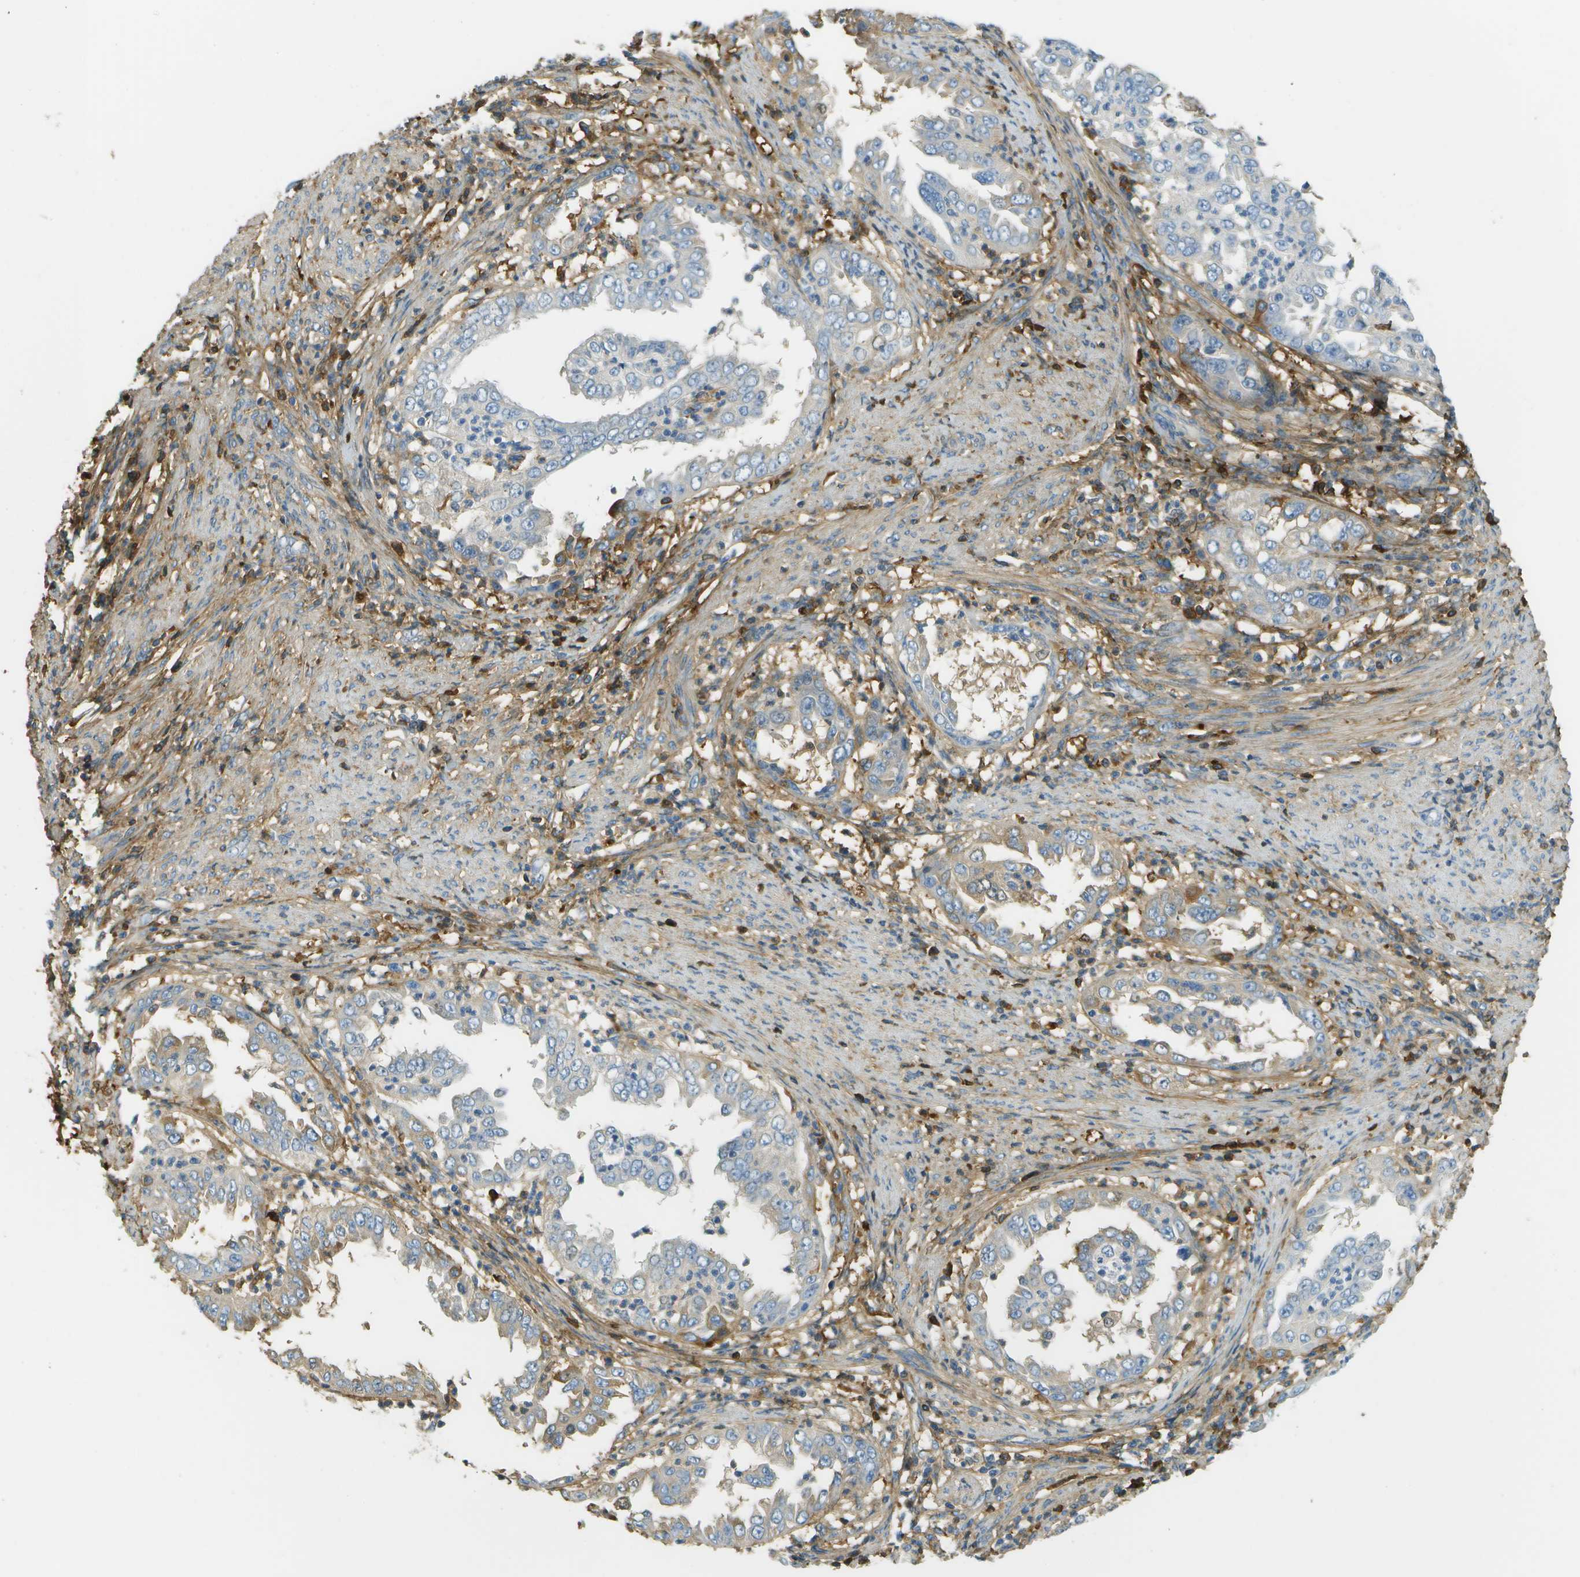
{"staining": {"intensity": "moderate", "quantity": "<25%", "location": "cytoplasmic/membranous"}, "tissue": "endometrial cancer", "cell_type": "Tumor cells", "image_type": "cancer", "snomed": [{"axis": "morphology", "description": "Adenocarcinoma, NOS"}, {"axis": "topography", "description": "Endometrium"}], "caption": "High-power microscopy captured an immunohistochemistry histopathology image of endometrial cancer (adenocarcinoma), revealing moderate cytoplasmic/membranous expression in about <25% of tumor cells.", "gene": "DCN", "patient": {"sex": "female", "age": 85}}